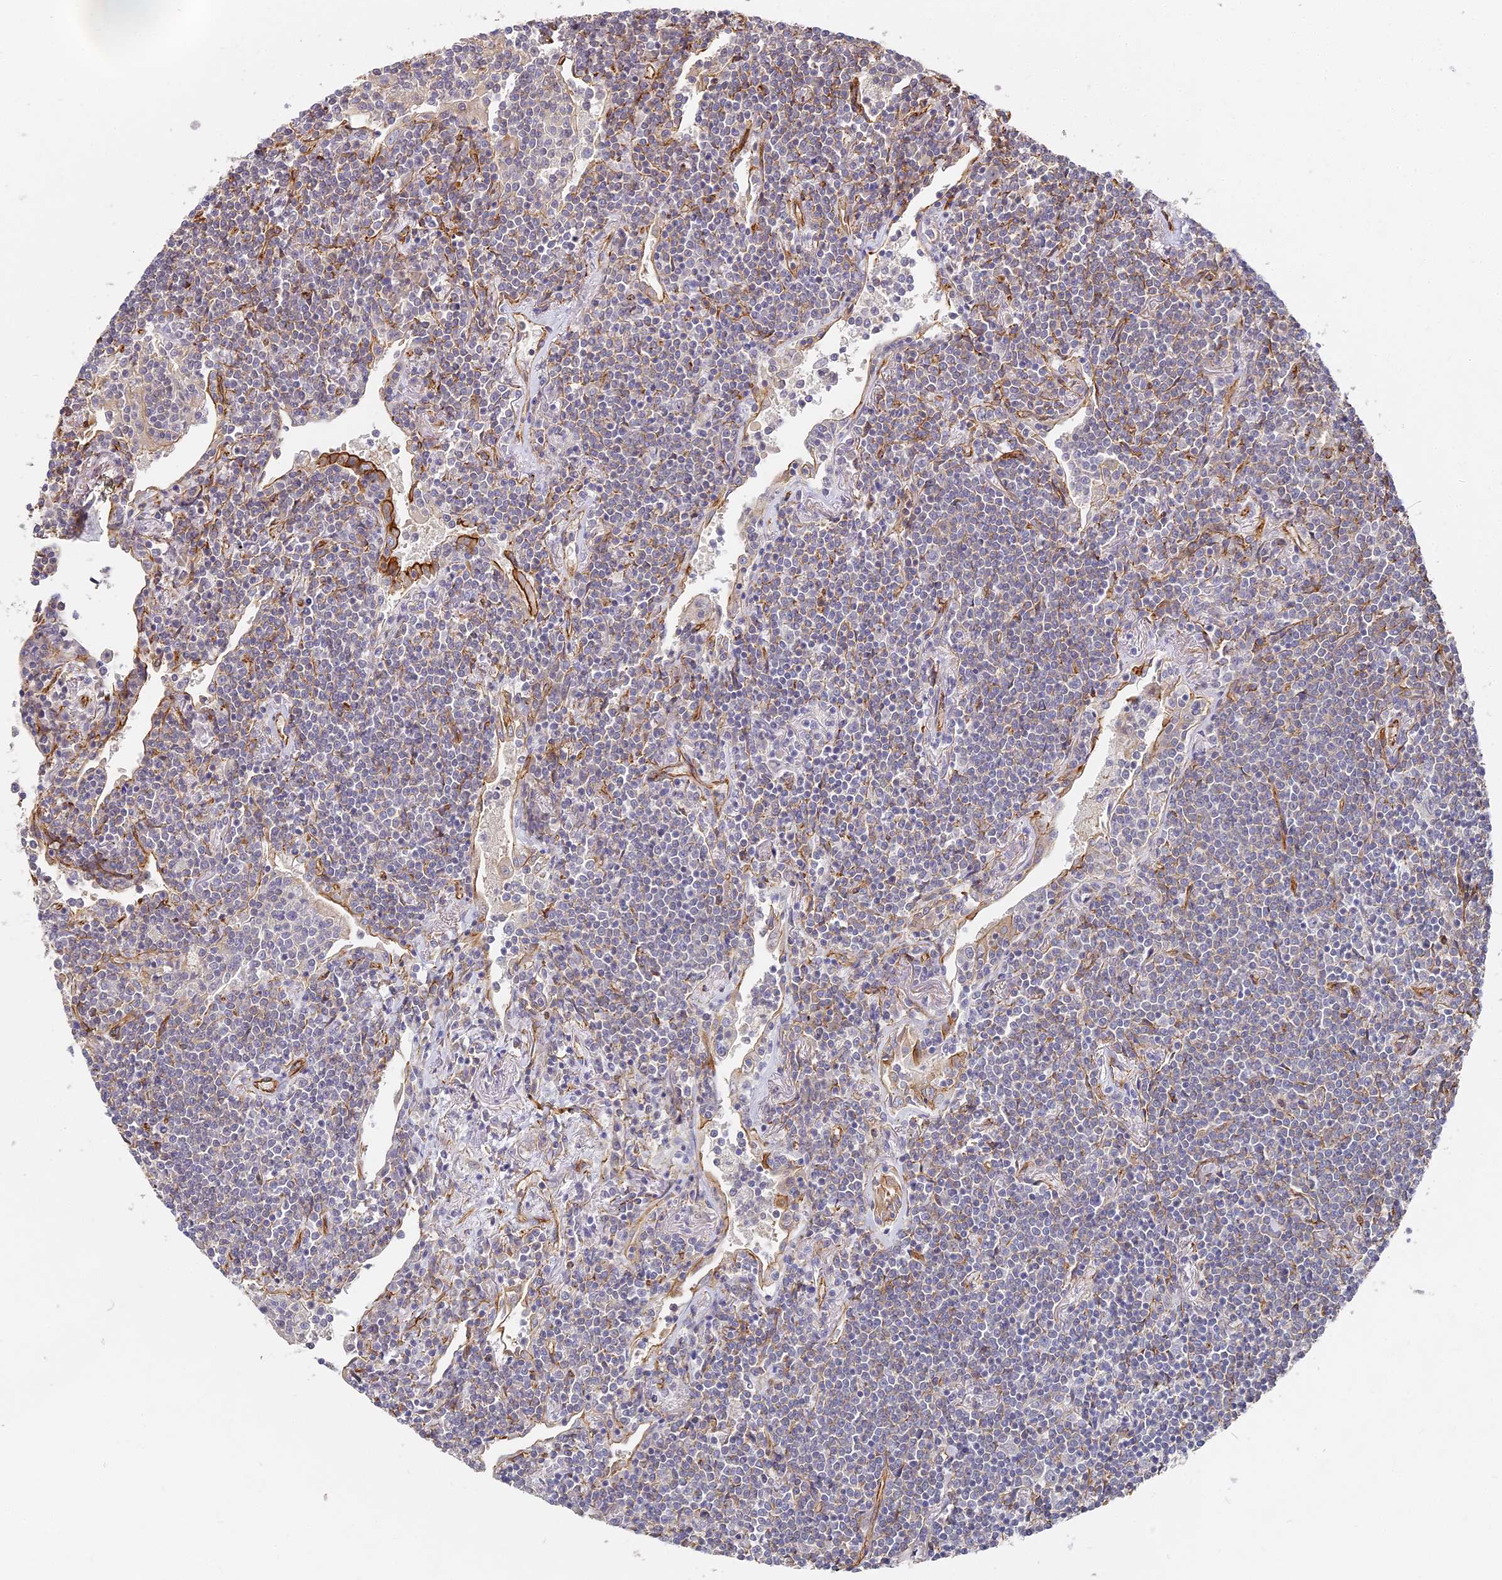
{"staining": {"intensity": "negative", "quantity": "none", "location": "none"}, "tissue": "lymphoma", "cell_type": "Tumor cells", "image_type": "cancer", "snomed": [{"axis": "morphology", "description": "Malignant lymphoma, non-Hodgkin's type, Low grade"}, {"axis": "topography", "description": "Lung"}], "caption": "Immunohistochemical staining of human malignant lymphoma, non-Hodgkin's type (low-grade) displays no significant positivity in tumor cells.", "gene": "CCDC30", "patient": {"sex": "female", "age": 71}}